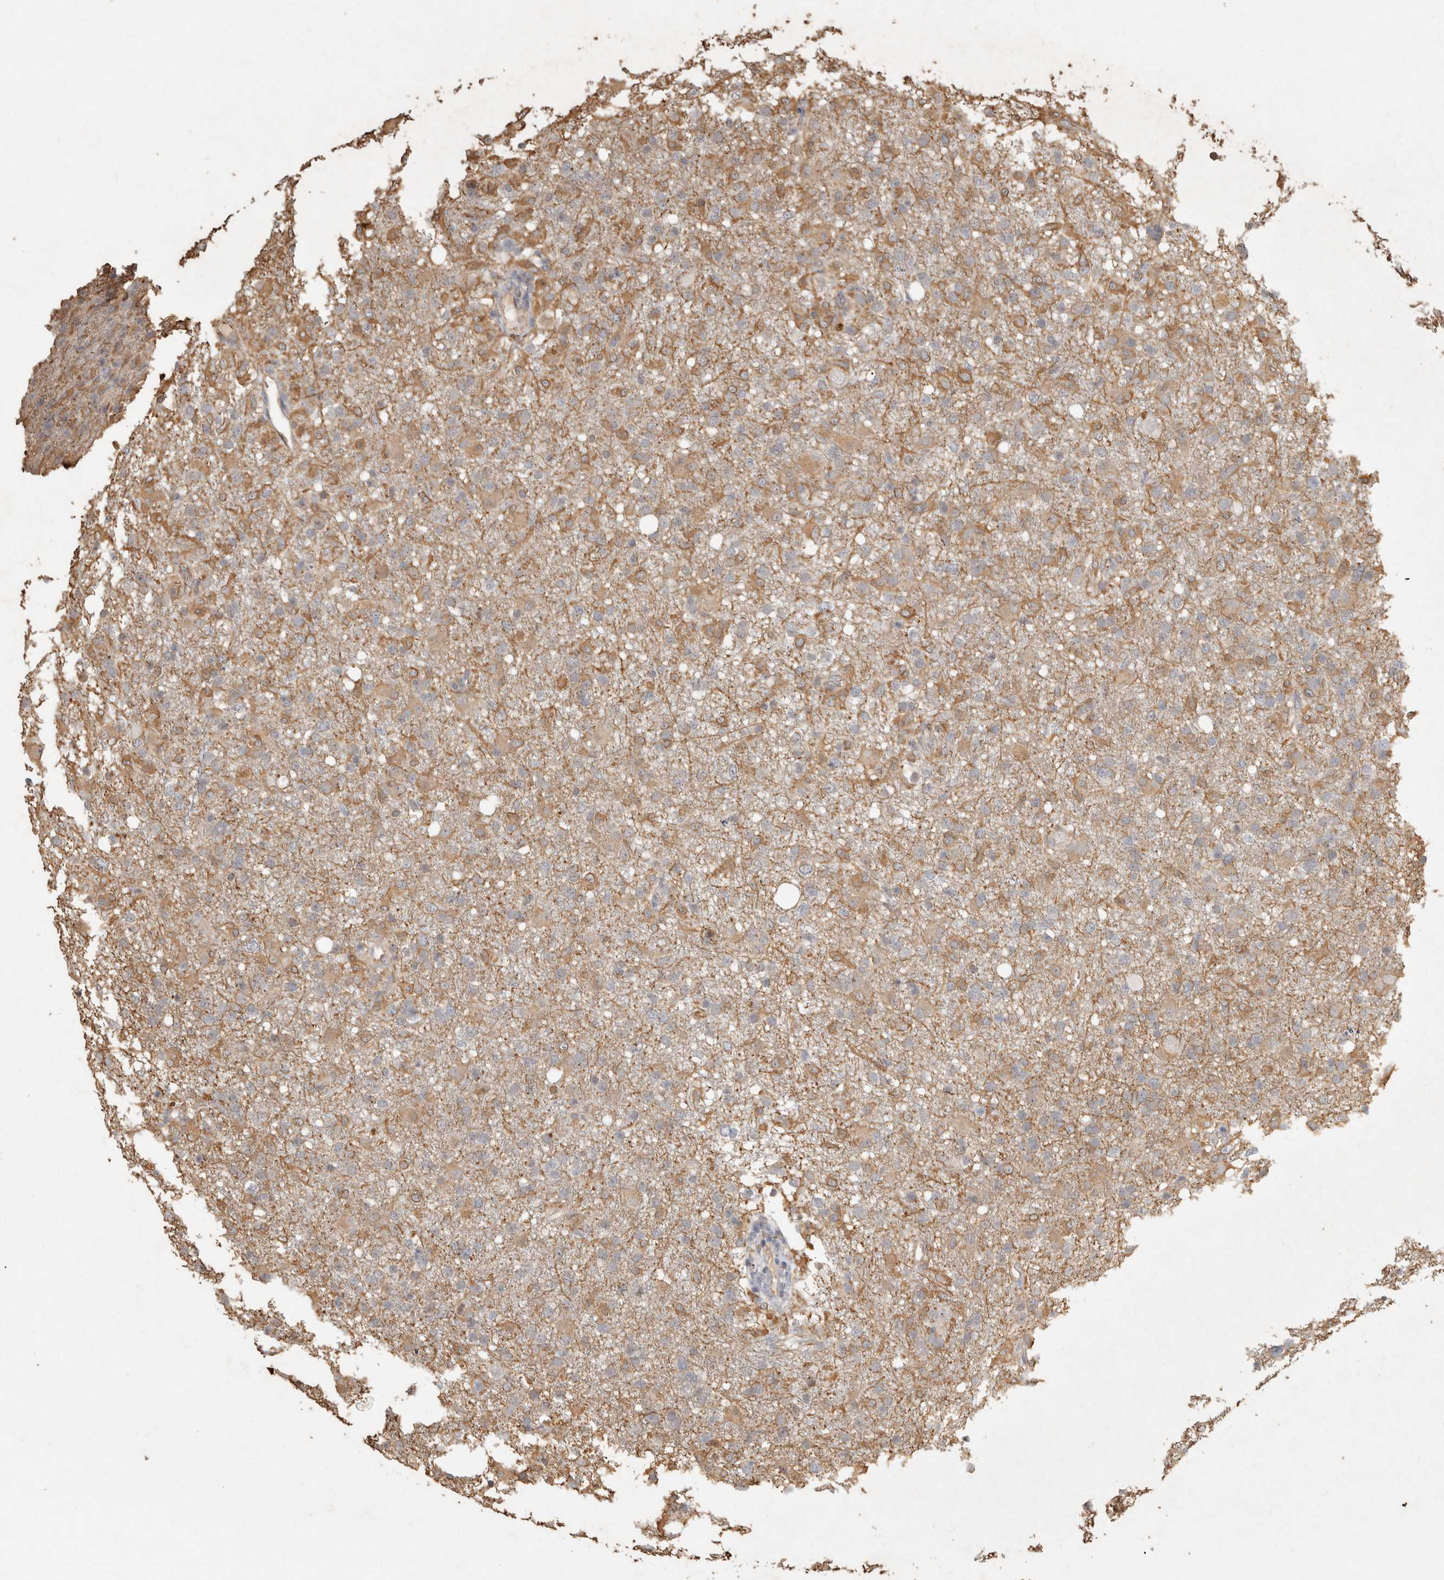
{"staining": {"intensity": "moderate", "quantity": "25%-75%", "location": "cytoplasmic/membranous"}, "tissue": "glioma", "cell_type": "Tumor cells", "image_type": "cancer", "snomed": [{"axis": "morphology", "description": "Glioma, malignant, High grade"}, {"axis": "topography", "description": "Brain"}], "caption": "Tumor cells reveal medium levels of moderate cytoplasmic/membranous positivity in about 25%-75% of cells in glioma. The staining was performed using DAB, with brown indicating positive protein expression. Nuclei are stained blue with hematoxylin.", "gene": "REPS2", "patient": {"sex": "female", "age": 57}}